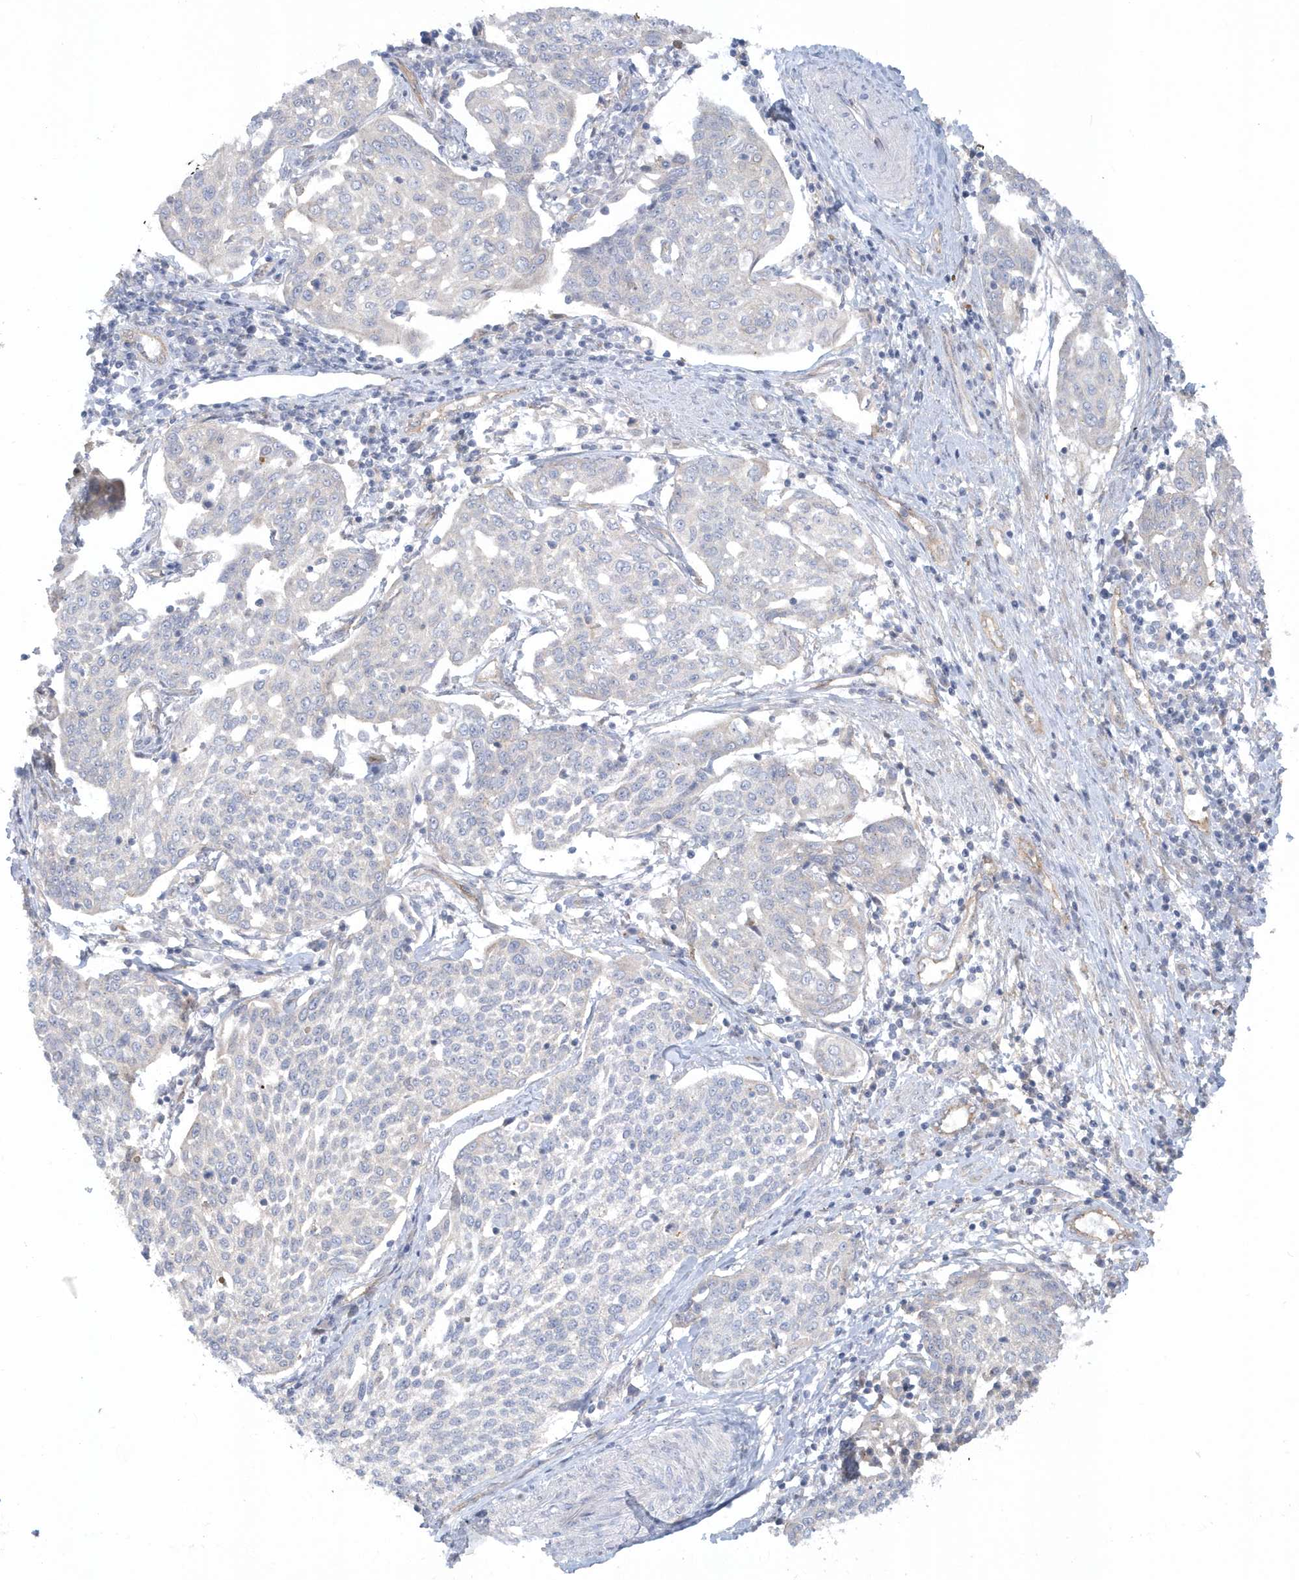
{"staining": {"intensity": "negative", "quantity": "none", "location": "none"}, "tissue": "cervical cancer", "cell_type": "Tumor cells", "image_type": "cancer", "snomed": [{"axis": "morphology", "description": "Squamous cell carcinoma, NOS"}, {"axis": "topography", "description": "Cervix"}], "caption": "Tumor cells are negative for brown protein staining in squamous cell carcinoma (cervical).", "gene": "RAI14", "patient": {"sex": "female", "age": 34}}